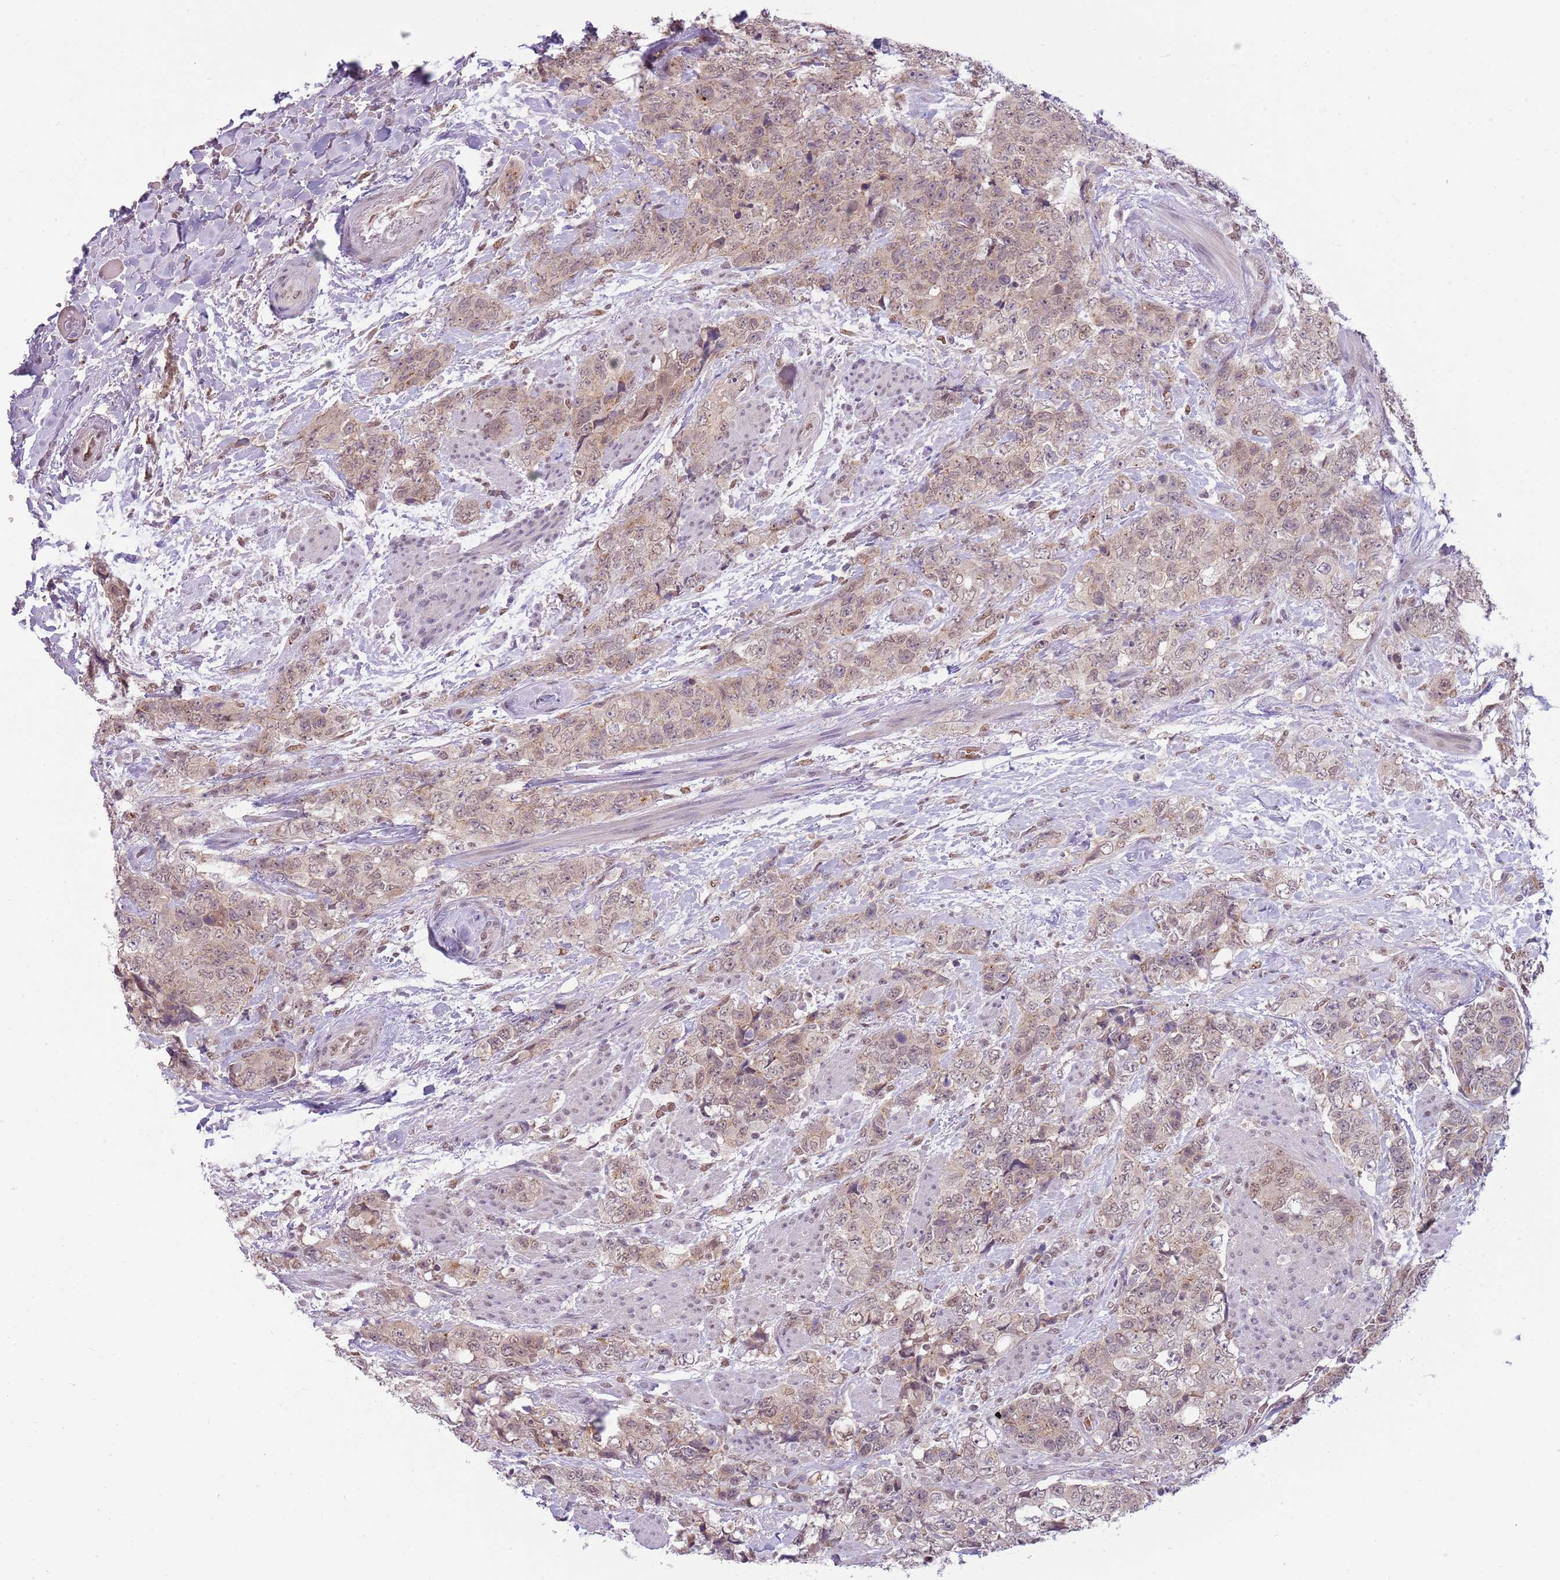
{"staining": {"intensity": "weak", "quantity": ">75%", "location": "cytoplasmic/membranous"}, "tissue": "urothelial cancer", "cell_type": "Tumor cells", "image_type": "cancer", "snomed": [{"axis": "morphology", "description": "Urothelial carcinoma, High grade"}, {"axis": "topography", "description": "Urinary bladder"}], "caption": "A photomicrograph of human high-grade urothelial carcinoma stained for a protein exhibits weak cytoplasmic/membranous brown staining in tumor cells.", "gene": "TM2D1", "patient": {"sex": "female", "age": 78}}